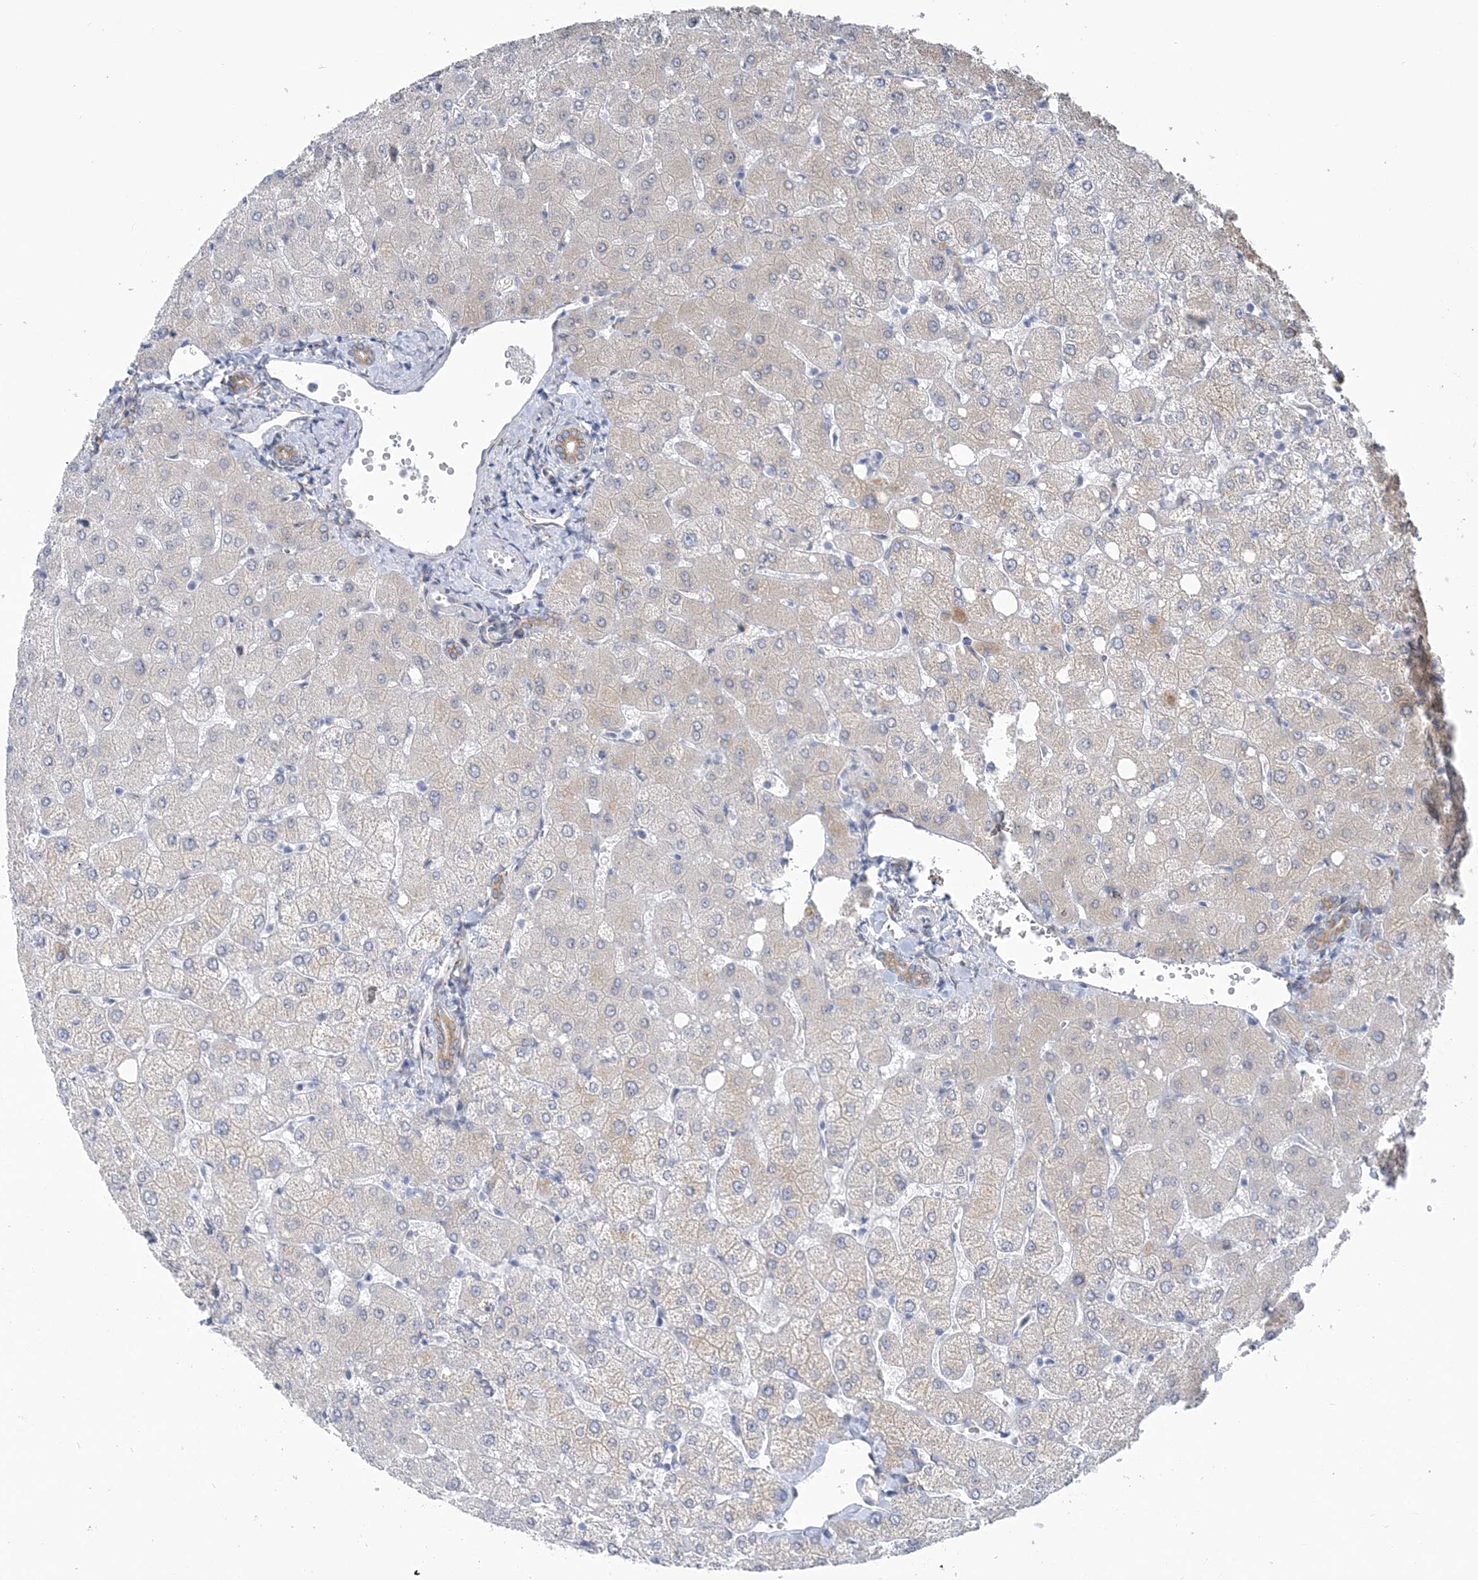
{"staining": {"intensity": "moderate", "quantity": "25%-75%", "location": "cytoplasmic/membranous"}, "tissue": "liver", "cell_type": "Cholangiocytes", "image_type": "normal", "snomed": [{"axis": "morphology", "description": "Normal tissue, NOS"}, {"axis": "topography", "description": "Liver"}], "caption": "About 25%-75% of cholangiocytes in unremarkable human liver show moderate cytoplasmic/membranous protein positivity as visualized by brown immunohistochemical staining.", "gene": "PLEKHG4B", "patient": {"sex": "female", "age": 54}}